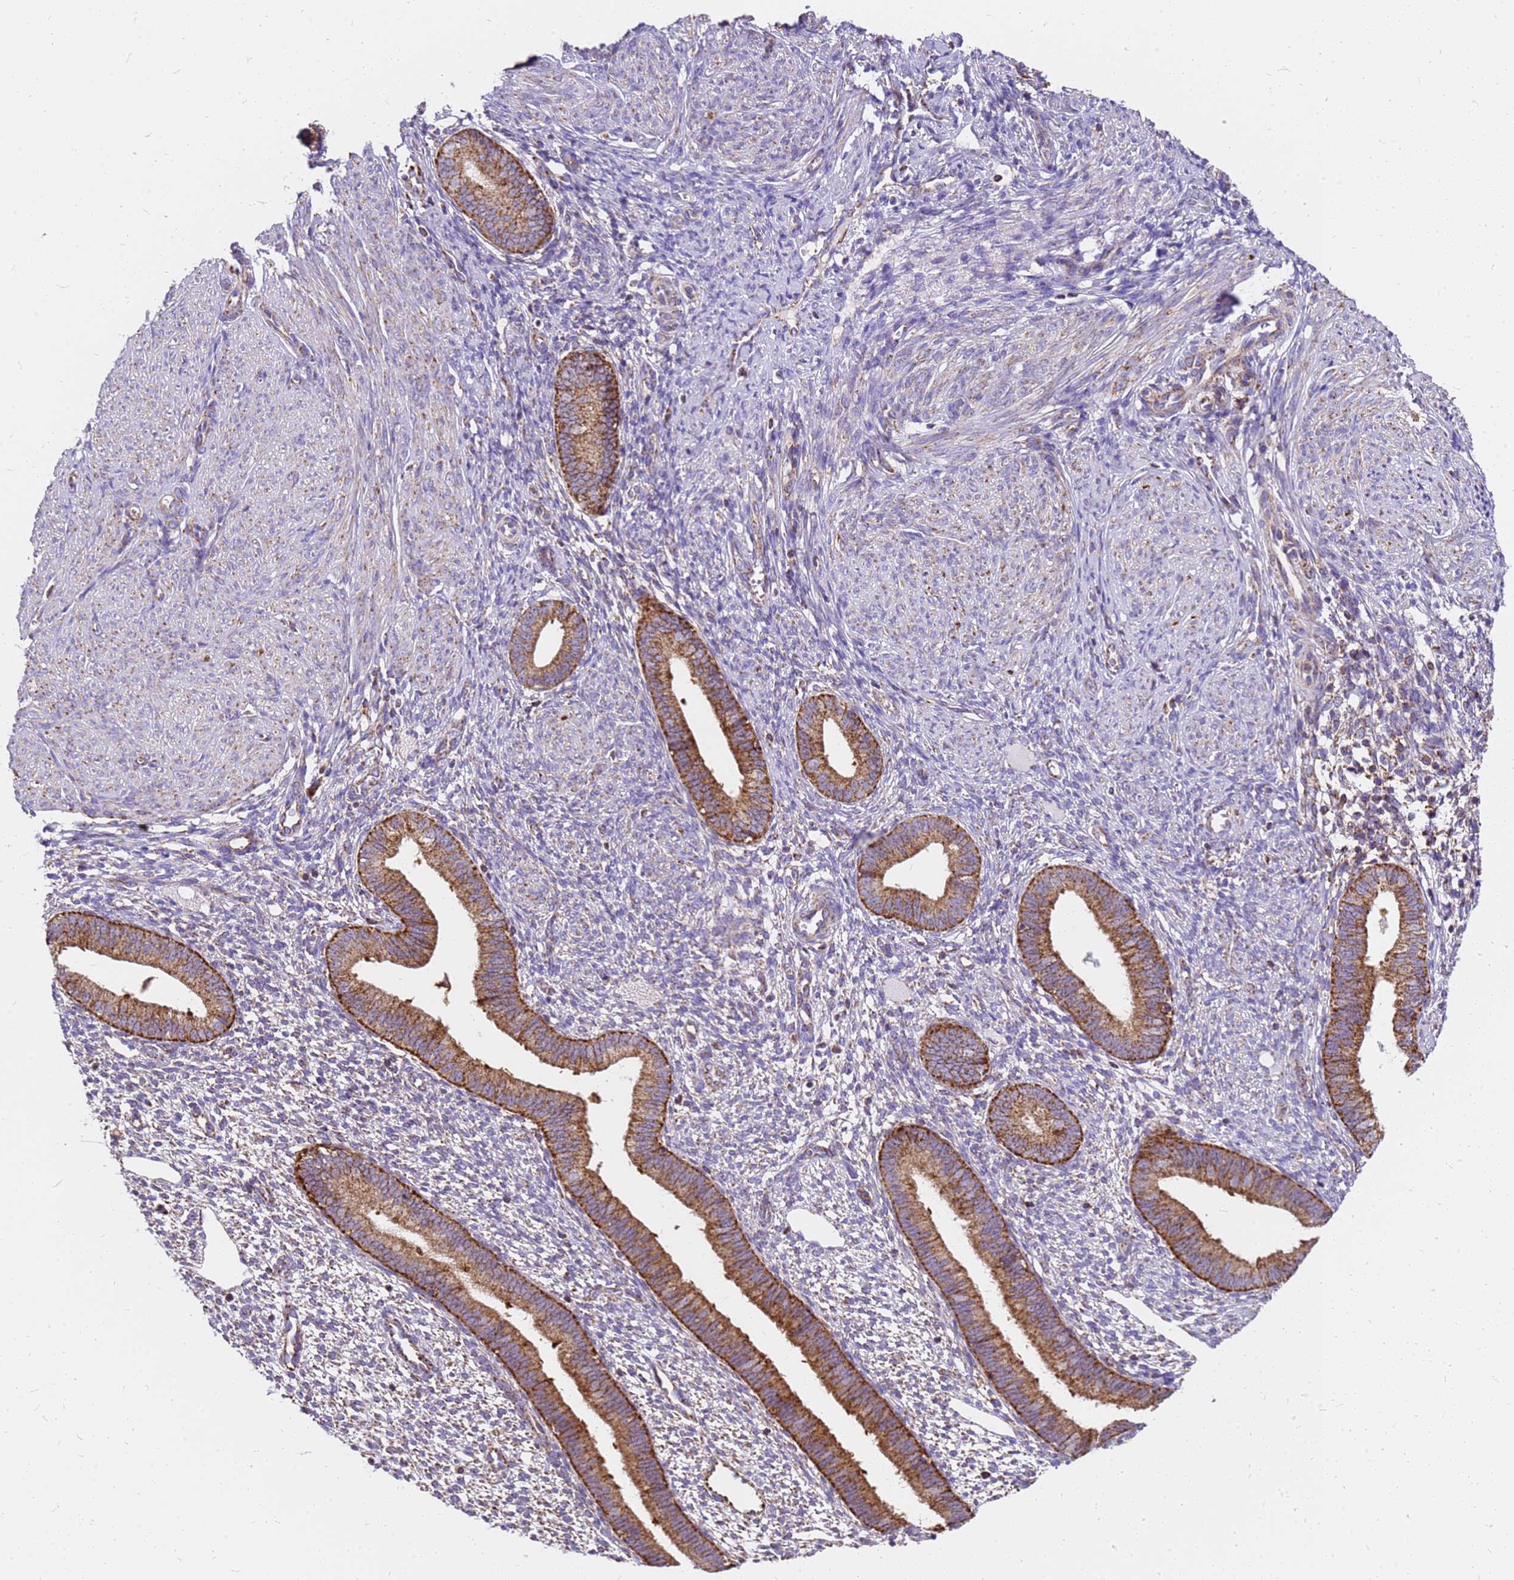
{"staining": {"intensity": "moderate", "quantity": "25%-75%", "location": "cytoplasmic/membranous"}, "tissue": "endometrium", "cell_type": "Cells in endometrial stroma", "image_type": "normal", "snomed": [{"axis": "morphology", "description": "Normal tissue, NOS"}, {"axis": "topography", "description": "Endometrium"}], "caption": "Immunohistochemical staining of benign endometrium reveals medium levels of moderate cytoplasmic/membranous staining in about 25%-75% of cells in endometrial stroma.", "gene": "MRPS26", "patient": {"sex": "female", "age": 46}}